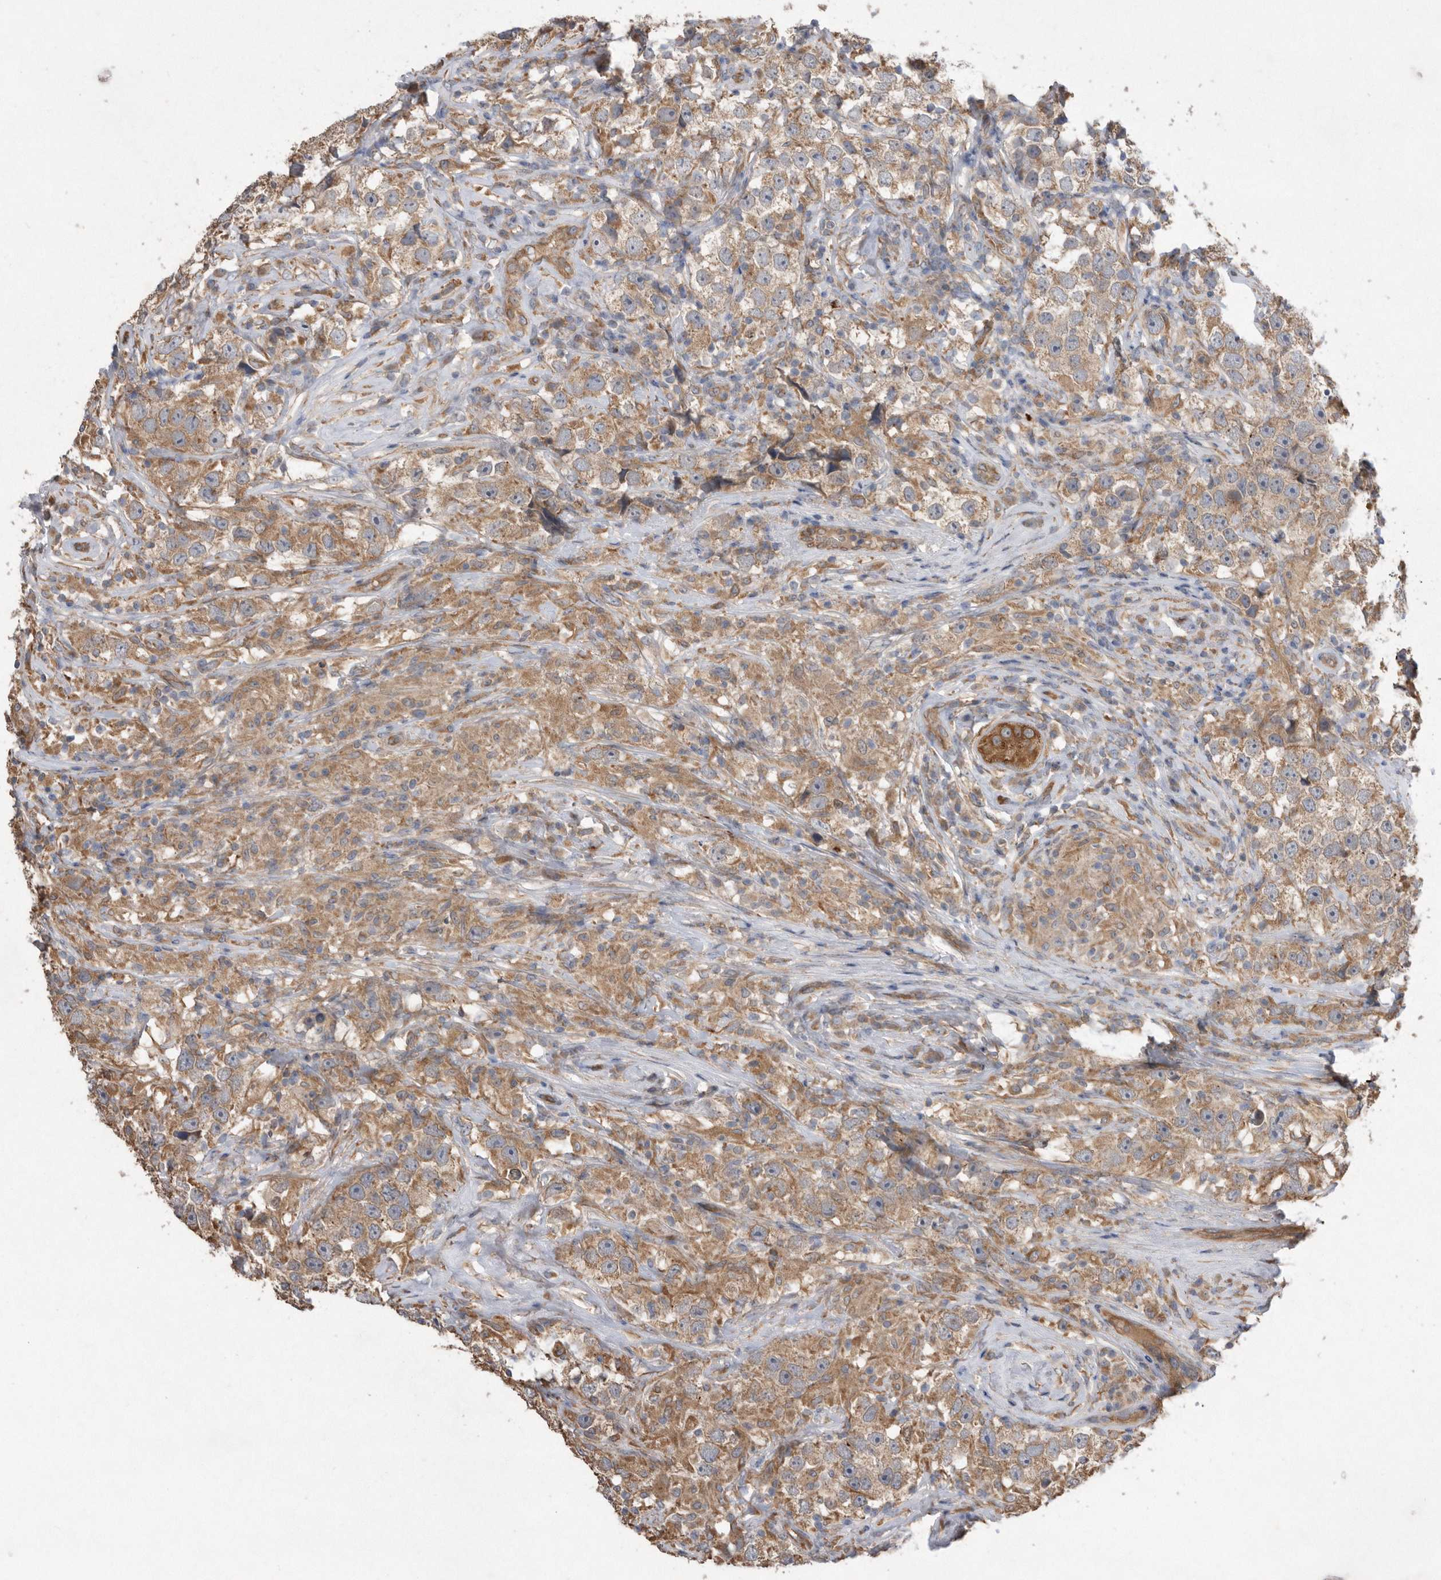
{"staining": {"intensity": "moderate", "quantity": ">75%", "location": "cytoplasmic/membranous"}, "tissue": "testis cancer", "cell_type": "Tumor cells", "image_type": "cancer", "snomed": [{"axis": "morphology", "description": "Seminoma, NOS"}, {"axis": "topography", "description": "Testis"}], "caption": "Immunohistochemical staining of human seminoma (testis) shows medium levels of moderate cytoplasmic/membranous protein expression in about >75% of tumor cells. (Stains: DAB (3,3'-diaminobenzidine) in brown, nuclei in blue, Microscopy: brightfield microscopy at high magnification).", "gene": "PON2", "patient": {"sex": "male", "age": 49}}